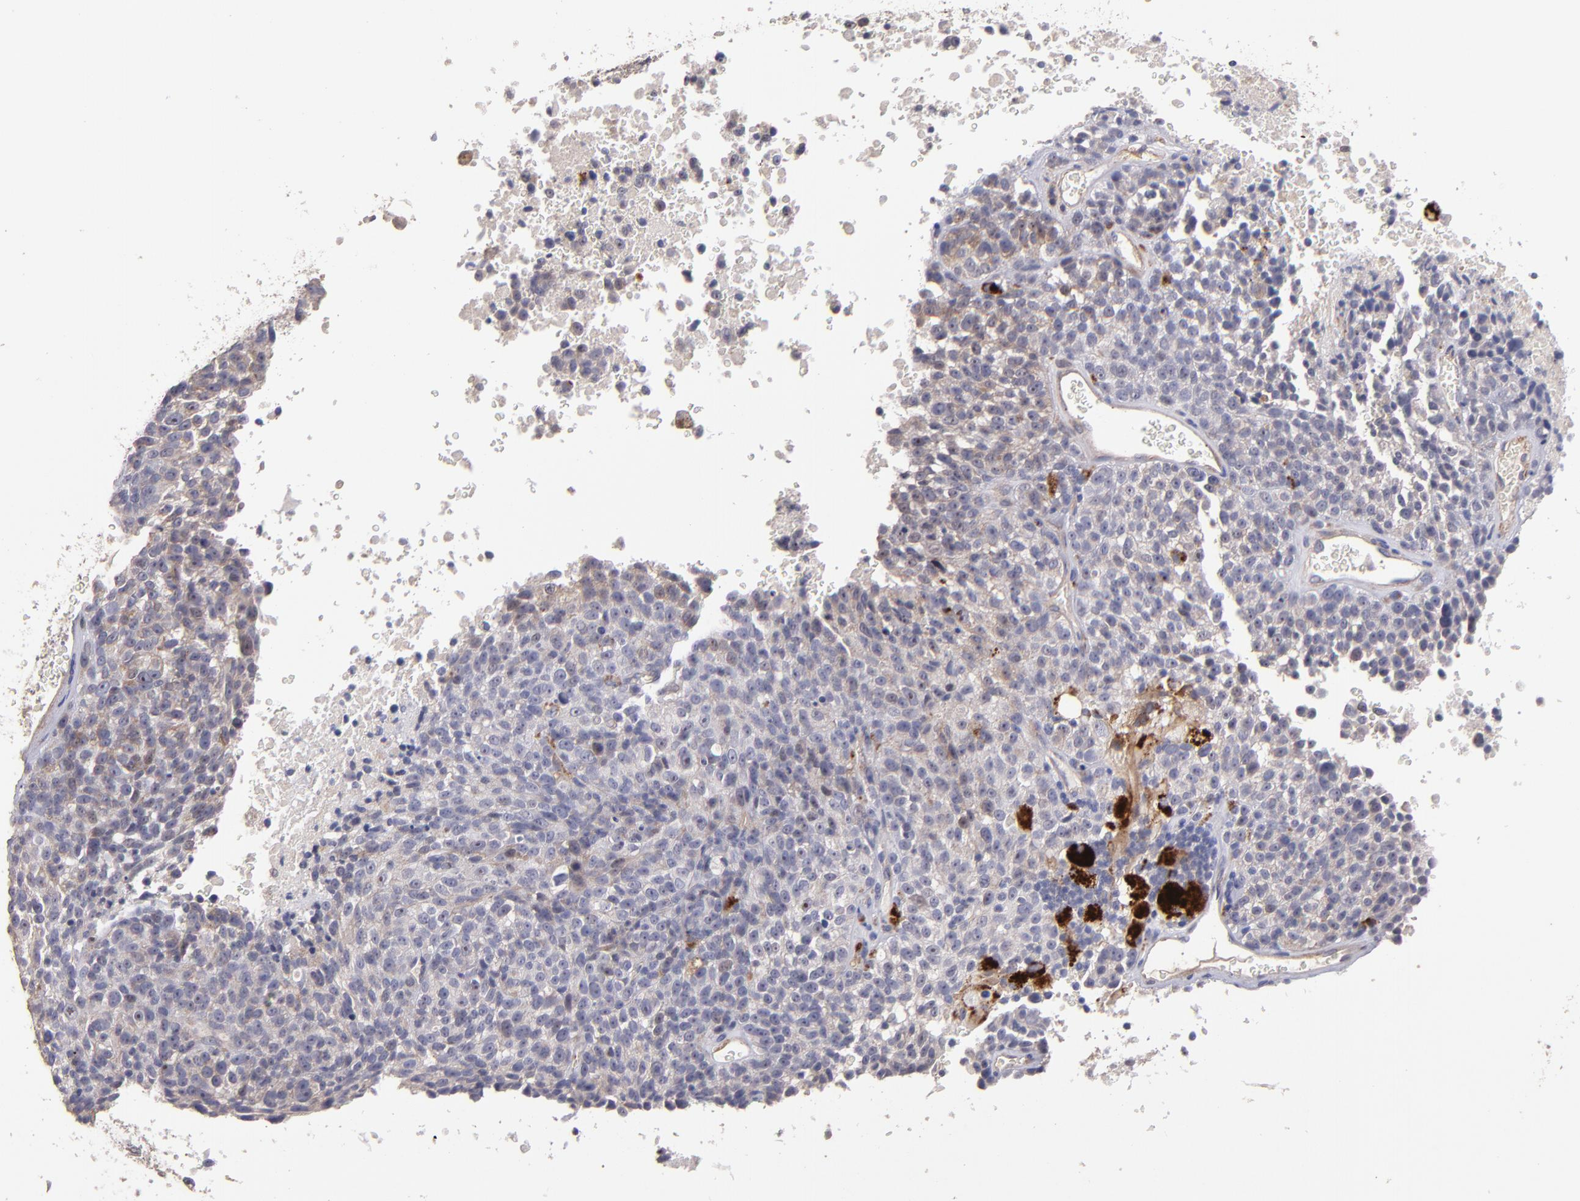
{"staining": {"intensity": "weak", "quantity": "25%-75%", "location": "cytoplasmic/membranous"}, "tissue": "melanoma", "cell_type": "Tumor cells", "image_type": "cancer", "snomed": [{"axis": "morphology", "description": "Malignant melanoma, Metastatic site"}, {"axis": "topography", "description": "Cerebral cortex"}], "caption": "Melanoma stained with a protein marker exhibits weak staining in tumor cells.", "gene": "MAGEE1", "patient": {"sex": "female", "age": 52}}